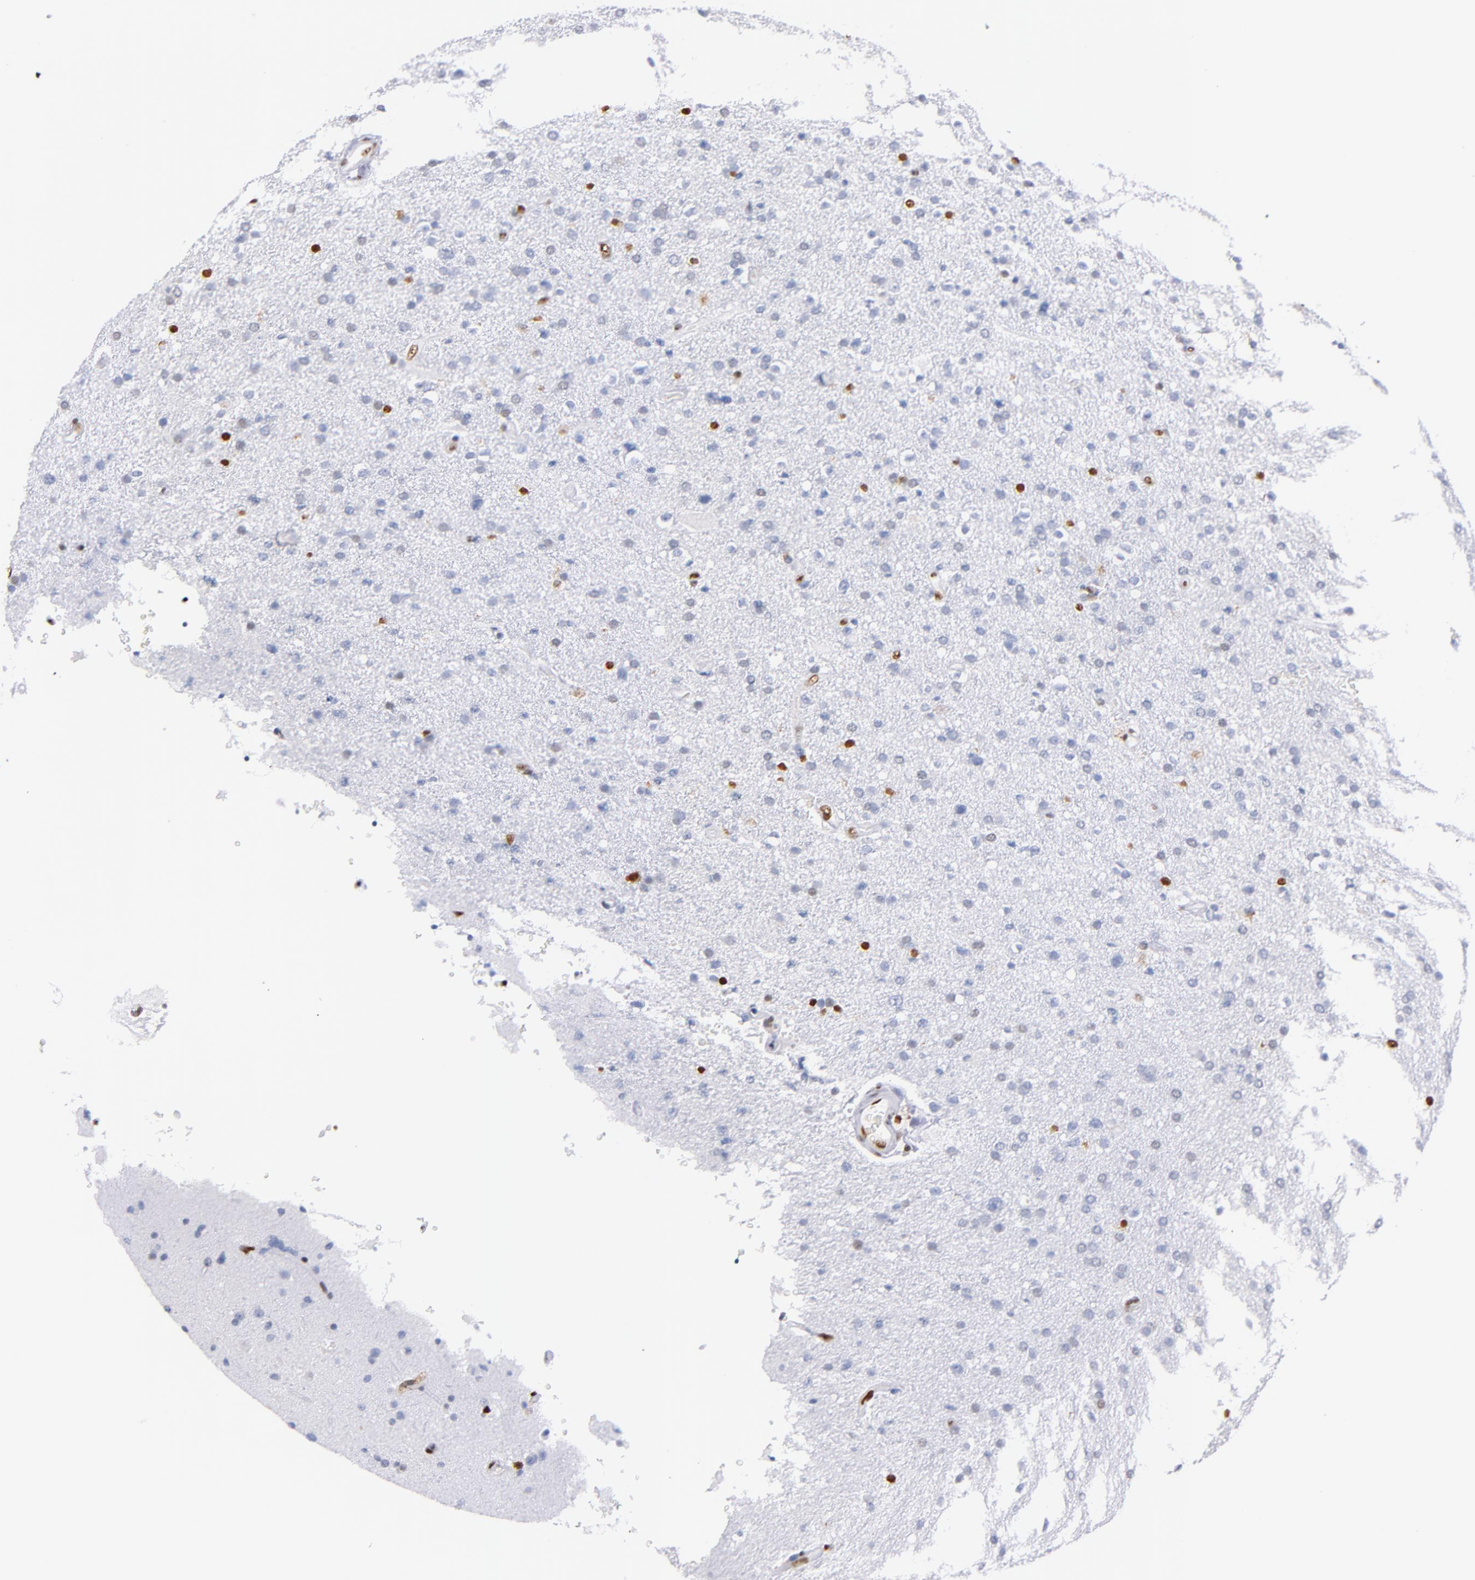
{"staining": {"intensity": "strong", "quantity": "<25%", "location": "nuclear"}, "tissue": "glioma", "cell_type": "Tumor cells", "image_type": "cancer", "snomed": [{"axis": "morphology", "description": "Glioma, malignant, High grade"}, {"axis": "topography", "description": "Brain"}], "caption": "A brown stain labels strong nuclear expression of a protein in human glioma tumor cells.", "gene": "IFI16", "patient": {"sex": "male", "age": 33}}